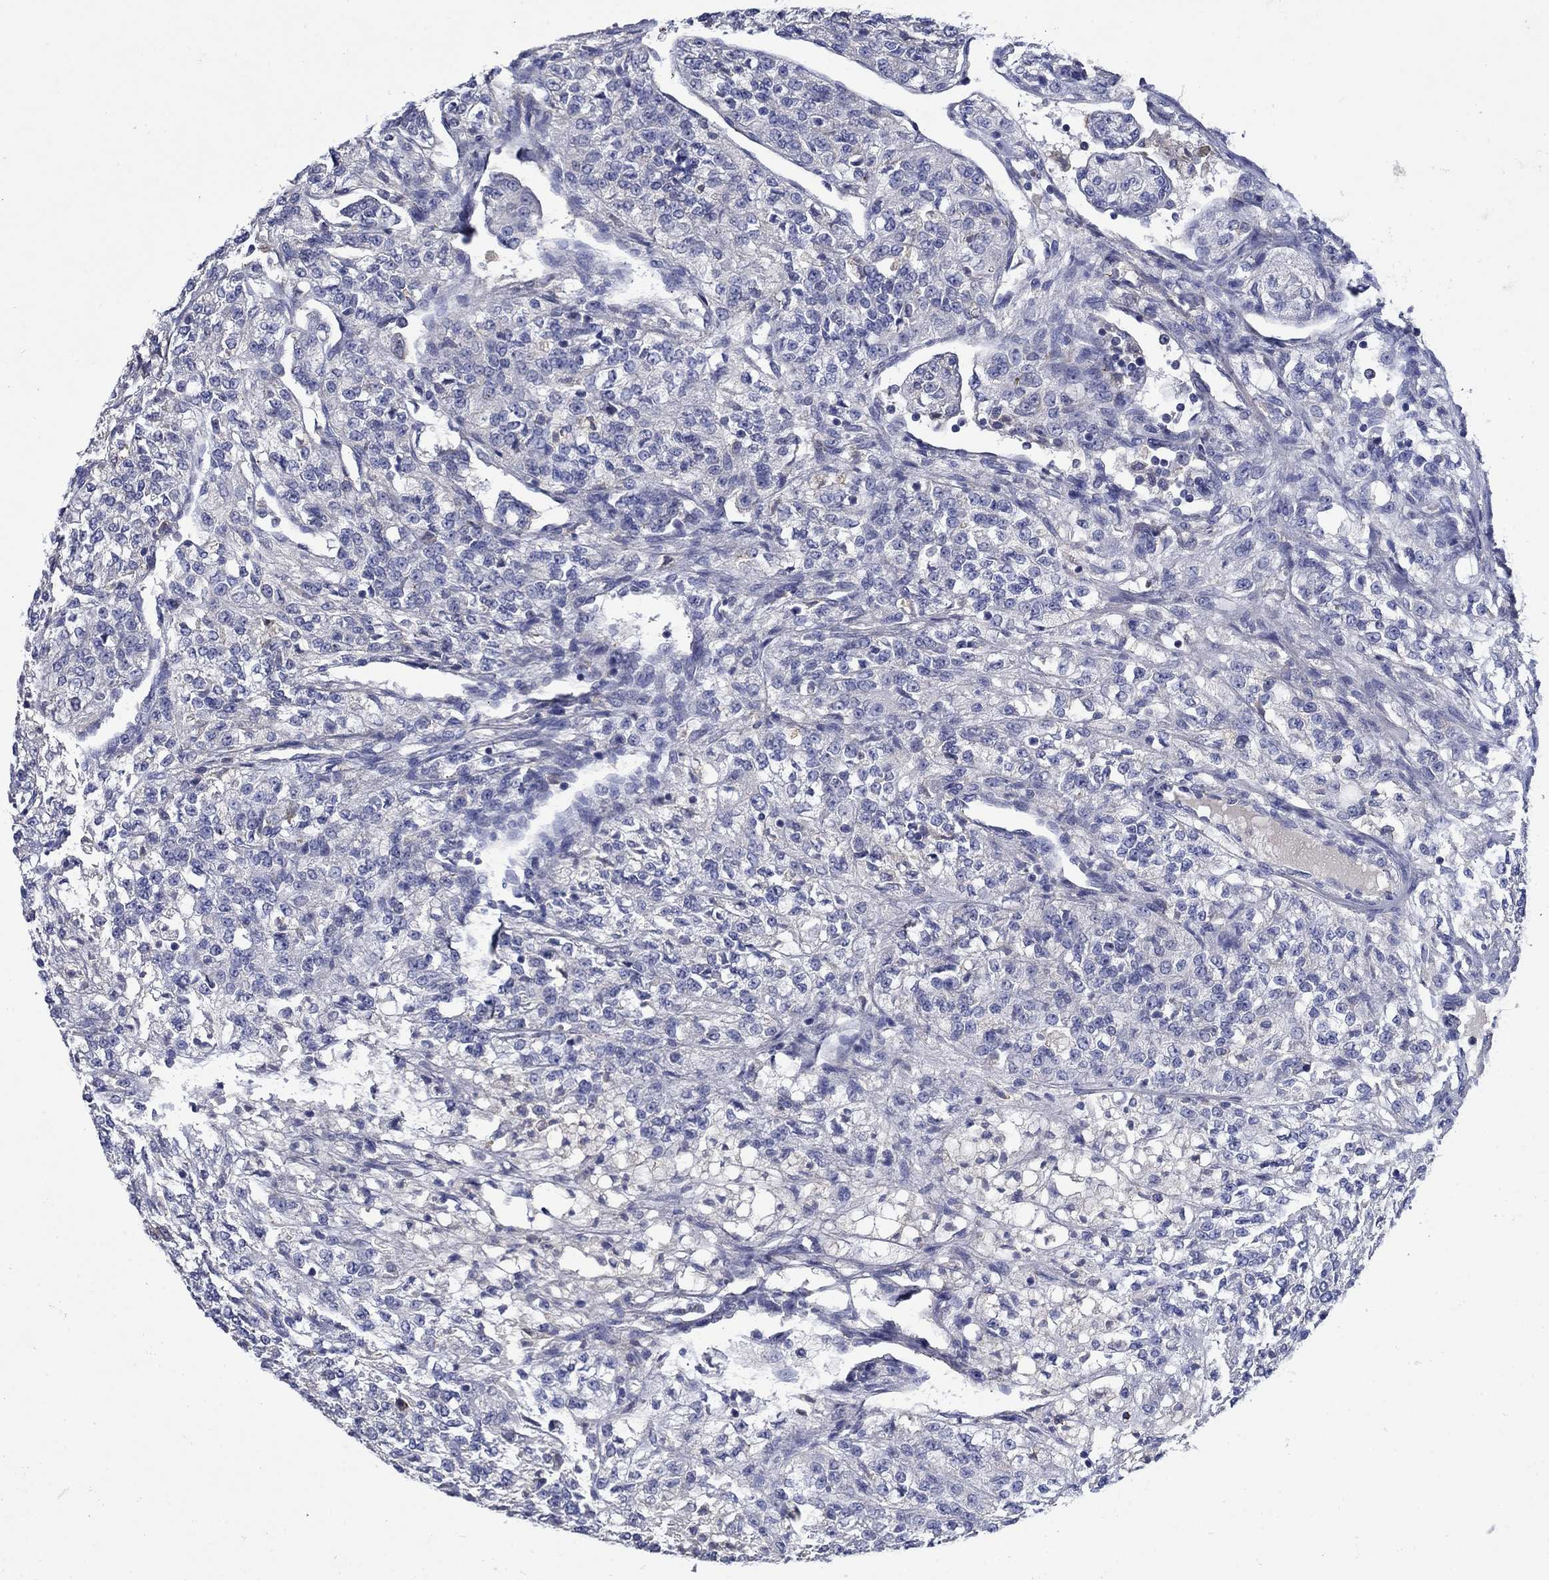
{"staining": {"intensity": "negative", "quantity": "none", "location": "none"}, "tissue": "renal cancer", "cell_type": "Tumor cells", "image_type": "cancer", "snomed": [{"axis": "morphology", "description": "Adenocarcinoma, NOS"}, {"axis": "topography", "description": "Kidney"}], "caption": "DAB (3,3'-diaminobenzidine) immunohistochemical staining of human renal cancer exhibits no significant expression in tumor cells. (DAB (3,3'-diaminobenzidine) immunohistochemistry (IHC) visualized using brightfield microscopy, high magnification).", "gene": "SULT2B1", "patient": {"sex": "female", "age": 63}}